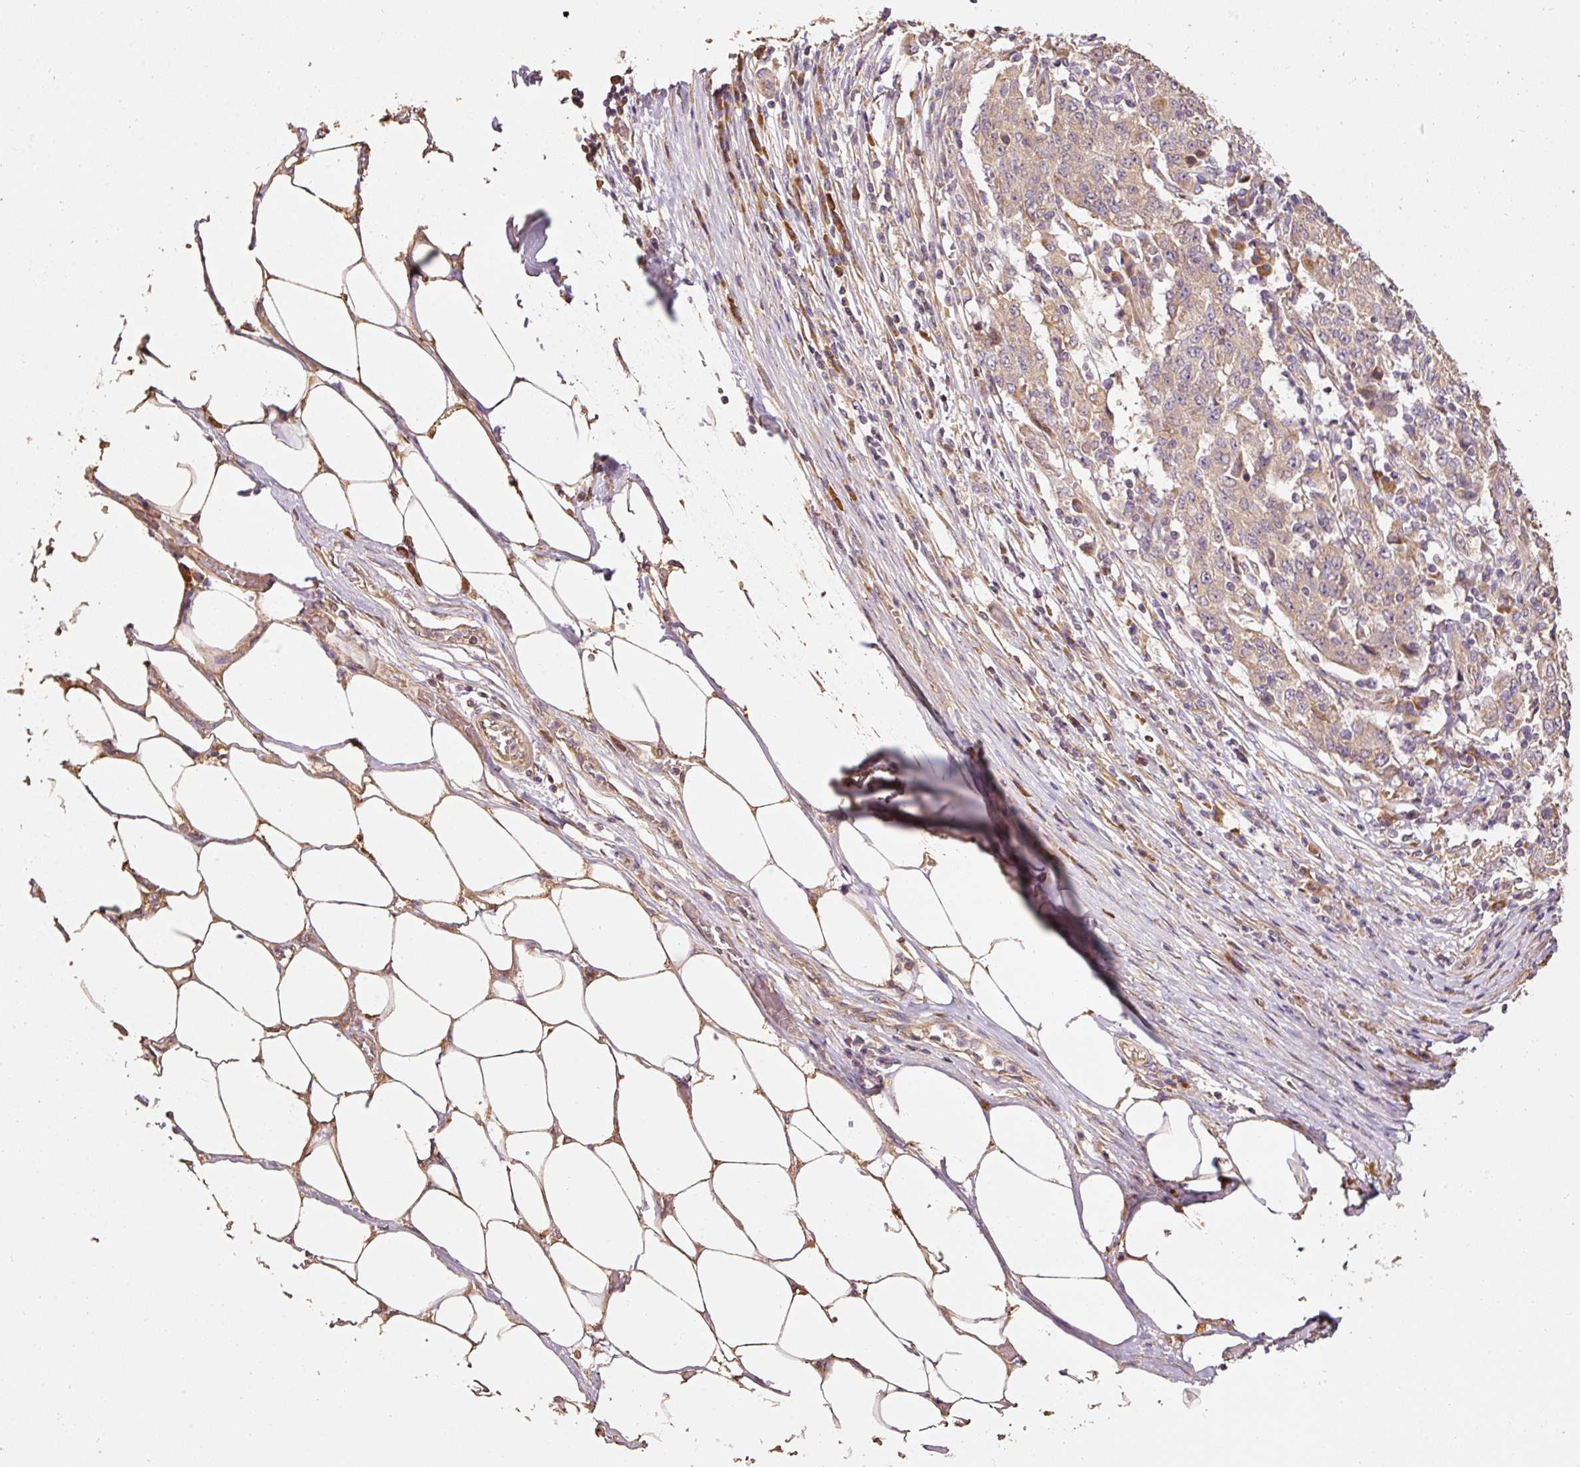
{"staining": {"intensity": "weak", "quantity": ">75%", "location": "cytoplasmic/membranous"}, "tissue": "stomach cancer", "cell_type": "Tumor cells", "image_type": "cancer", "snomed": [{"axis": "morphology", "description": "Adenocarcinoma, NOS"}, {"axis": "topography", "description": "Stomach"}], "caption": "This is a histology image of immunohistochemistry staining of stomach cancer, which shows weak positivity in the cytoplasmic/membranous of tumor cells.", "gene": "EFHC1", "patient": {"sex": "male", "age": 59}}